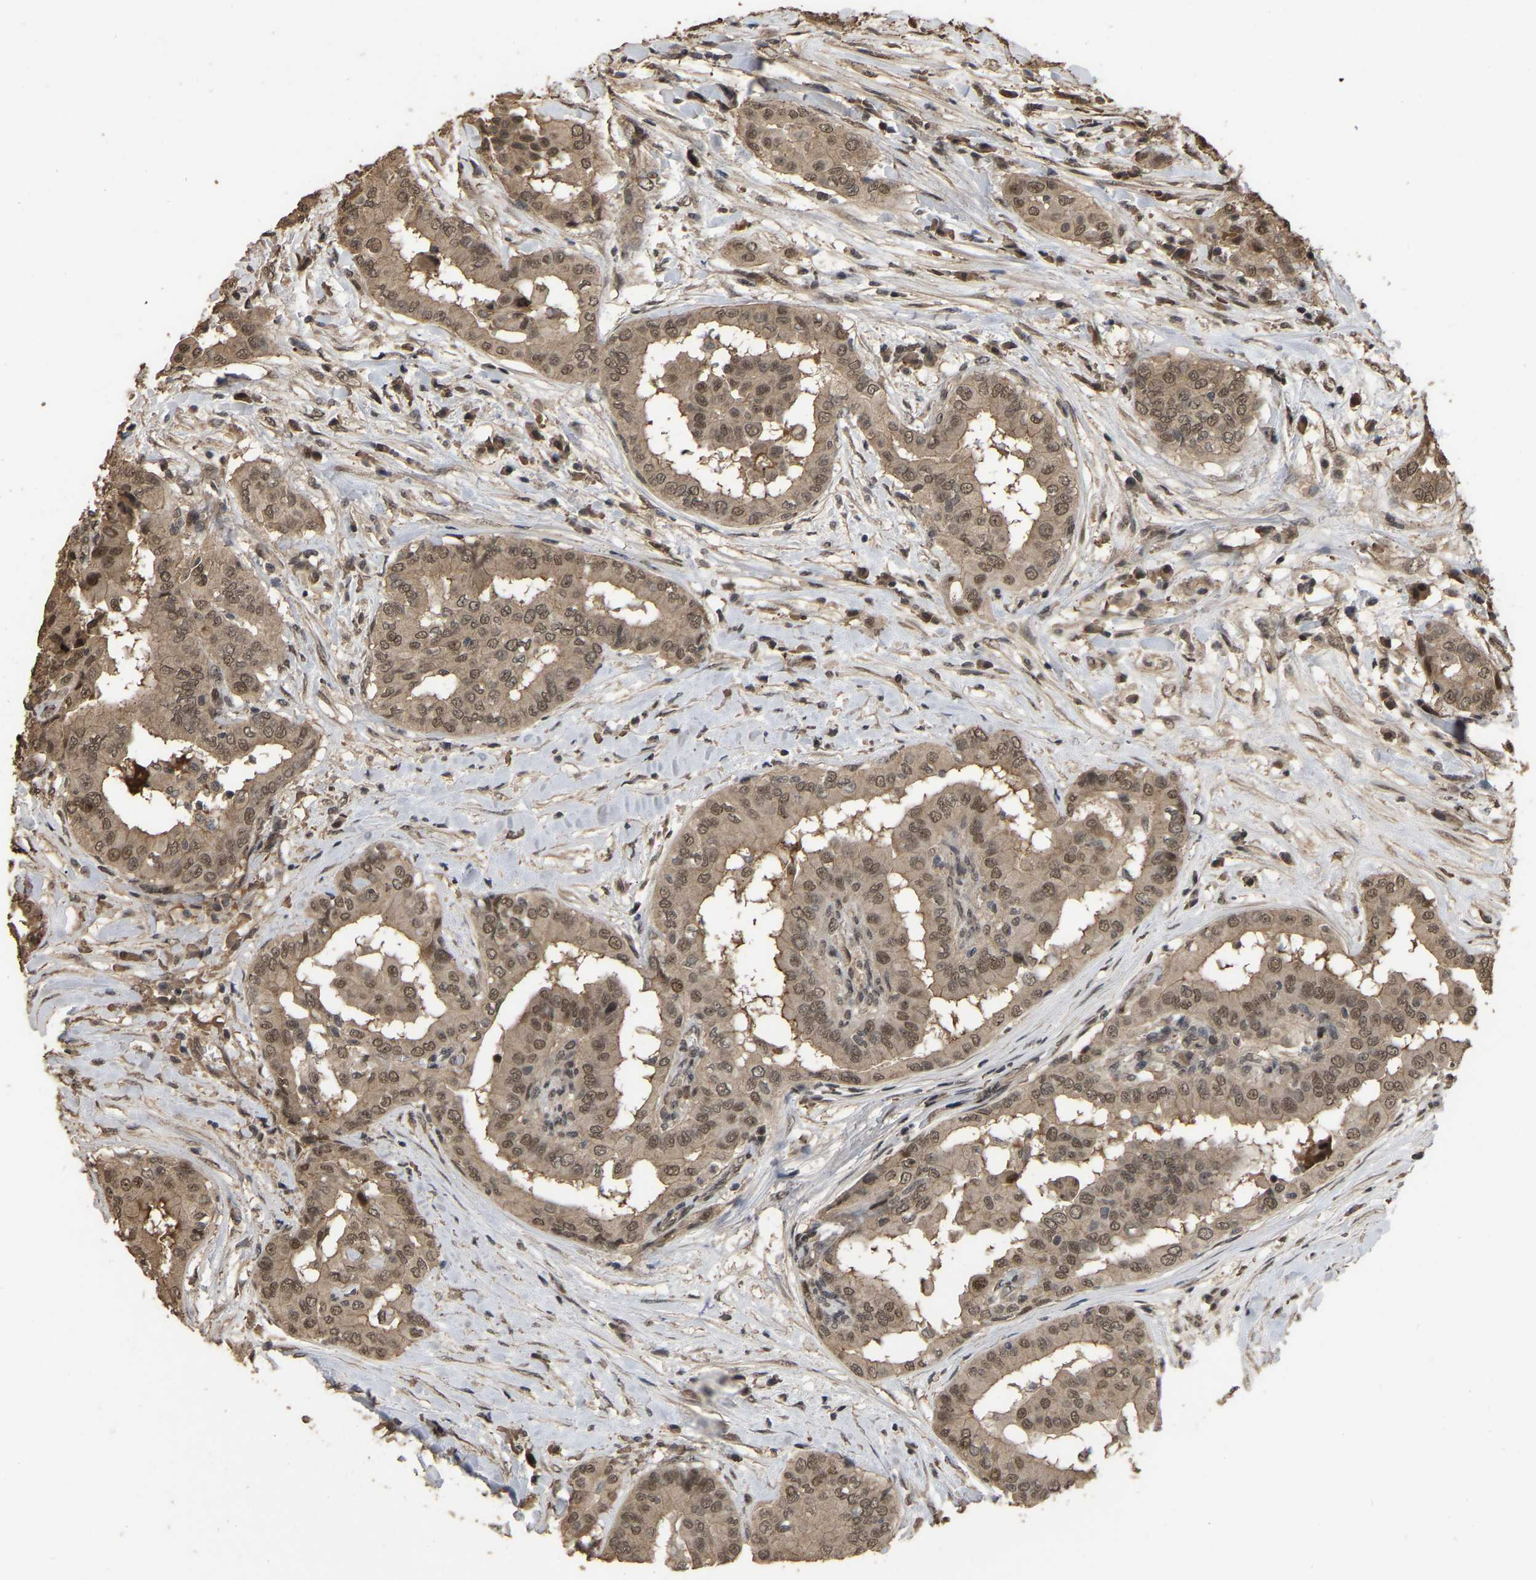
{"staining": {"intensity": "moderate", "quantity": ">75%", "location": "cytoplasmic/membranous,nuclear"}, "tissue": "thyroid cancer", "cell_type": "Tumor cells", "image_type": "cancer", "snomed": [{"axis": "morphology", "description": "Papillary adenocarcinoma, NOS"}, {"axis": "topography", "description": "Thyroid gland"}], "caption": "A photomicrograph of human papillary adenocarcinoma (thyroid) stained for a protein displays moderate cytoplasmic/membranous and nuclear brown staining in tumor cells. (brown staining indicates protein expression, while blue staining denotes nuclei).", "gene": "ARHGAP23", "patient": {"sex": "male", "age": 33}}